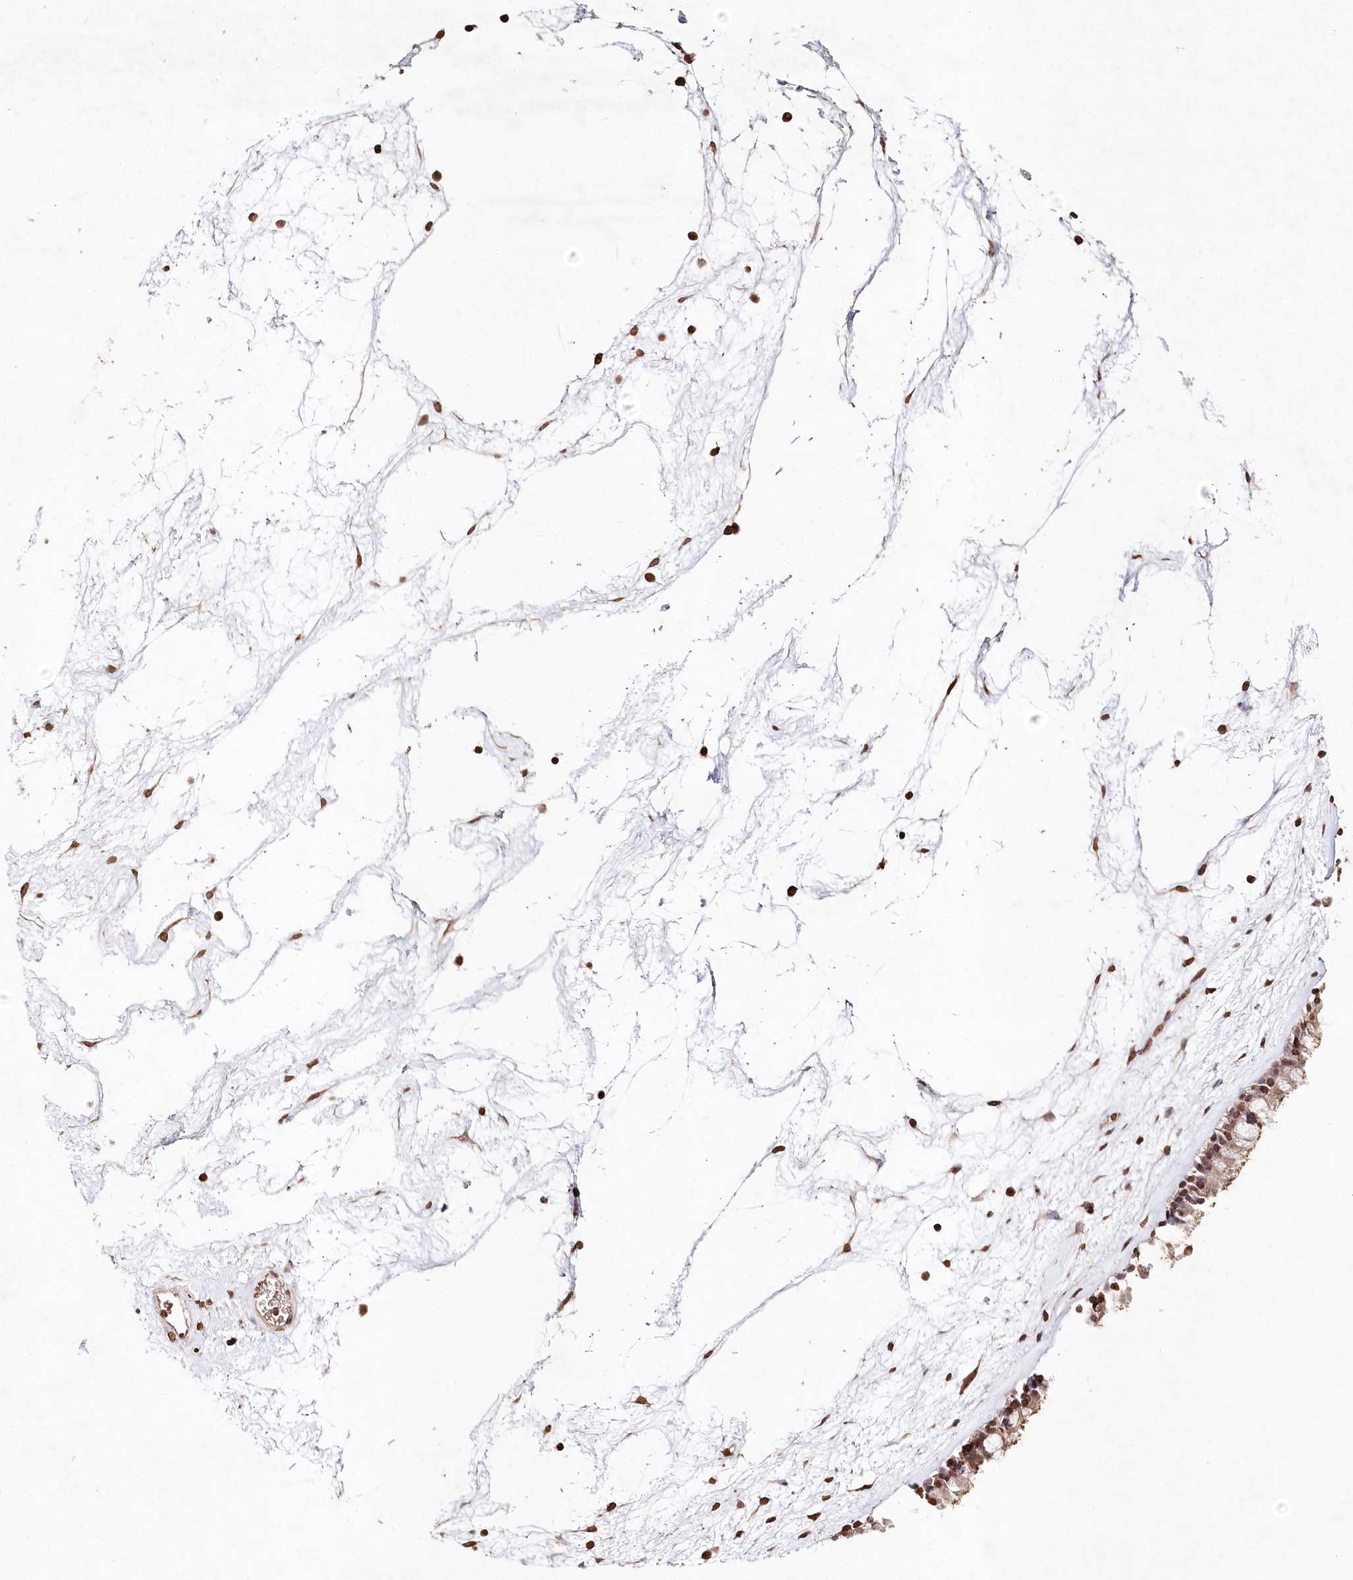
{"staining": {"intensity": "moderate", "quantity": "25%-75%", "location": "cytoplasmic/membranous,nuclear"}, "tissue": "nasopharynx", "cell_type": "Respiratory epithelial cells", "image_type": "normal", "snomed": [{"axis": "morphology", "description": "Normal tissue, NOS"}, {"axis": "morphology", "description": "Inflammation, NOS"}, {"axis": "topography", "description": "Nasopharynx"}], "caption": "Nasopharynx stained with DAB (3,3'-diaminobenzidine) immunohistochemistry (IHC) displays medium levels of moderate cytoplasmic/membranous,nuclear expression in approximately 25%-75% of respiratory epithelial cells.", "gene": "DMXL1", "patient": {"sex": "male", "age": 48}}